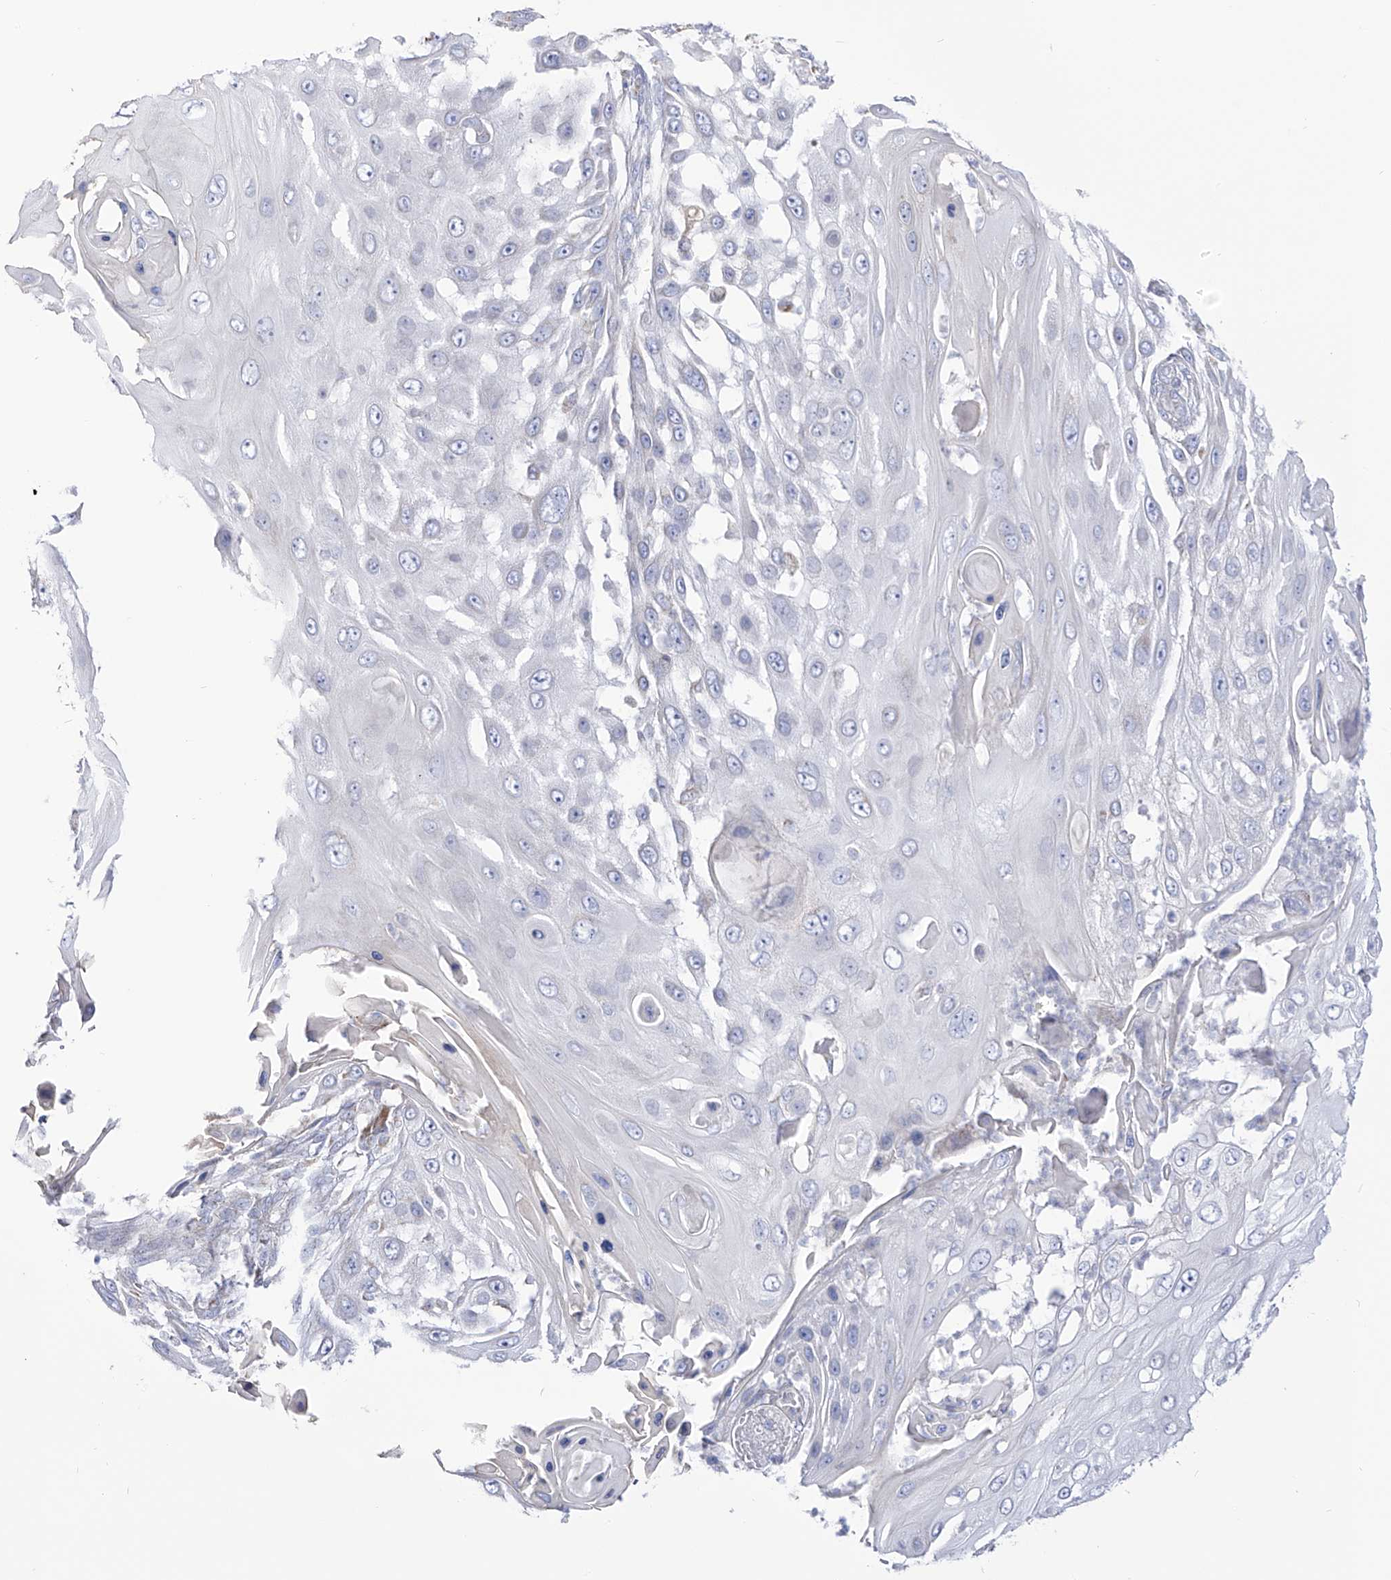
{"staining": {"intensity": "negative", "quantity": "none", "location": "none"}, "tissue": "skin cancer", "cell_type": "Tumor cells", "image_type": "cancer", "snomed": [{"axis": "morphology", "description": "Squamous cell carcinoma, NOS"}, {"axis": "topography", "description": "Skin"}], "caption": "IHC histopathology image of neoplastic tissue: skin cancer stained with DAB displays no significant protein staining in tumor cells.", "gene": "RCHY1", "patient": {"sex": "female", "age": 44}}